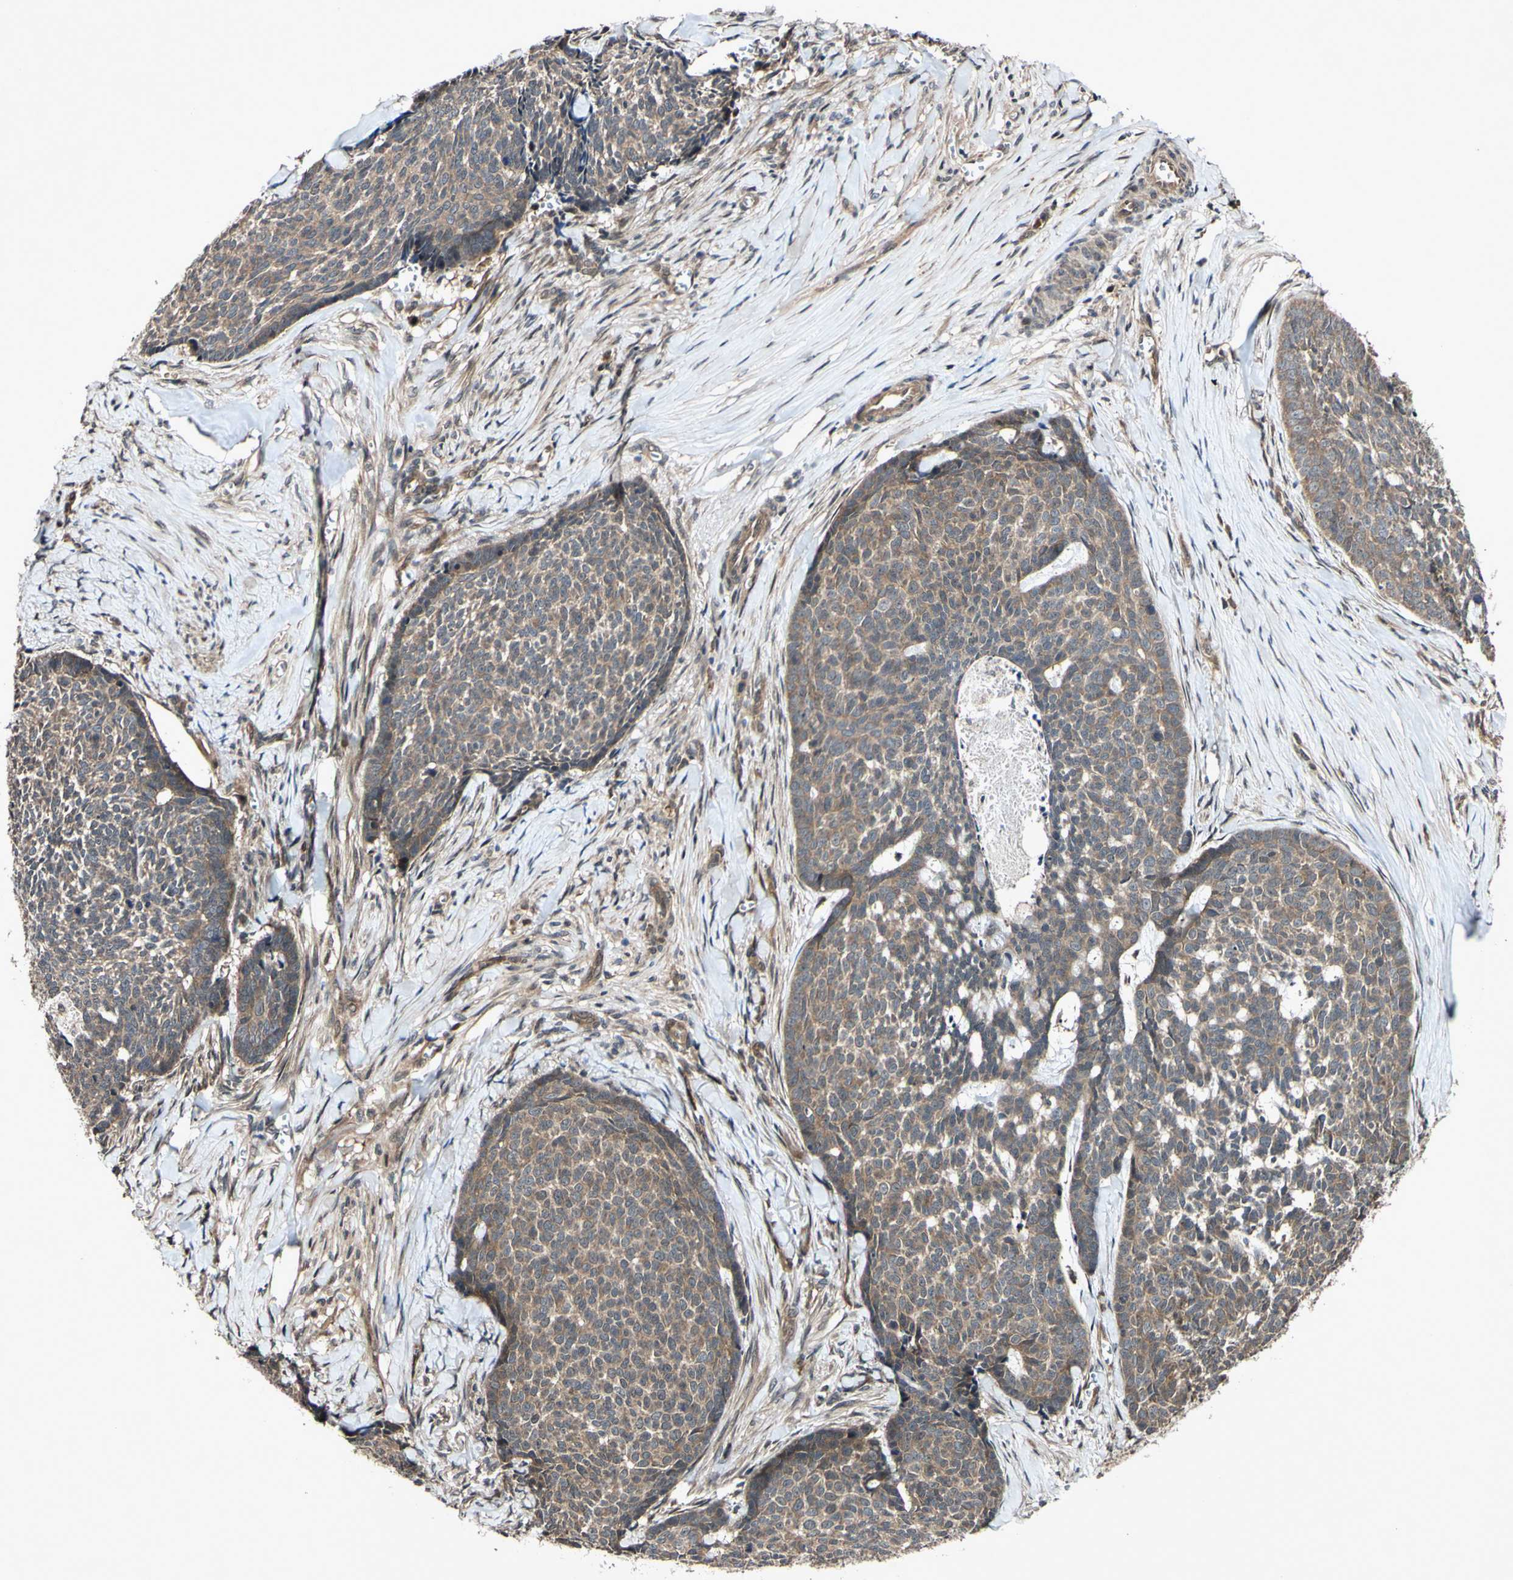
{"staining": {"intensity": "moderate", "quantity": ">75%", "location": "cytoplasmic/membranous"}, "tissue": "skin cancer", "cell_type": "Tumor cells", "image_type": "cancer", "snomed": [{"axis": "morphology", "description": "Basal cell carcinoma"}, {"axis": "topography", "description": "Skin"}], "caption": "Basal cell carcinoma (skin) stained with DAB (3,3'-diaminobenzidine) immunohistochemistry displays medium levels of moderate cytoplasmic/membranous staining in approximately >75% of tumor cells.", "gene": "CSNK1E", "patient": {"sex": "male", "age": 84}}